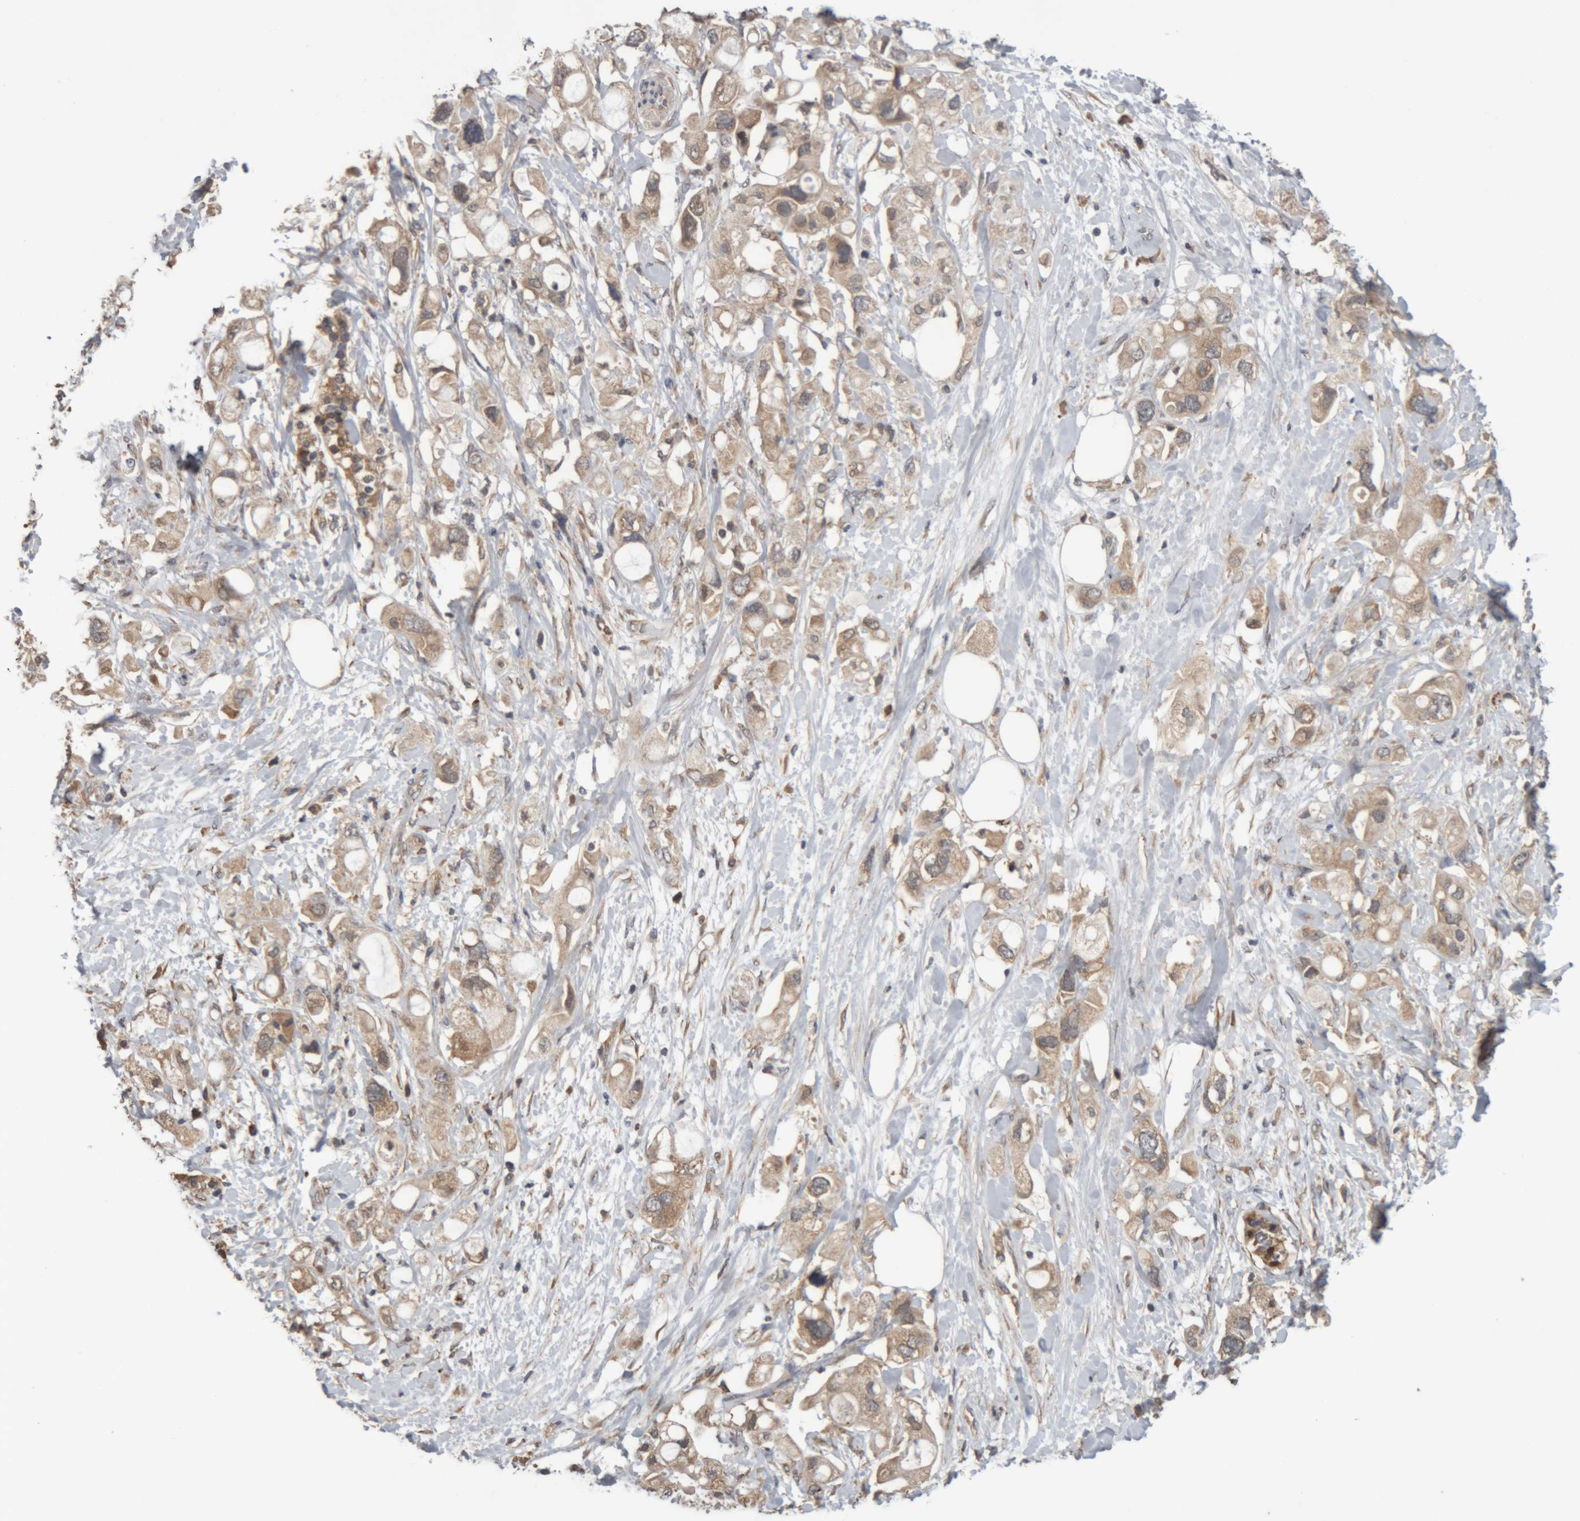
{"staining": {"intensity": "weak", "quantity": ">75%", "location": "cytoplasmic/membranous"}, "tissue": "pancreatic cancer", "cell_type": "Tumor cells", "image_type": "cancer", "snomed": [{"axis": "morphology", "description": "Adenocarcinoma, NOS"}, {"axis": "topography", "description": "Pancreas"}], "caption": "Pancreatic cancer (adenocarcinoma) tissue reveals weak cytoplasmic/membranous expression in about >75% of tumor cells", "gene": "TMED7", "patient": {"sex": "female", "age": 56}}